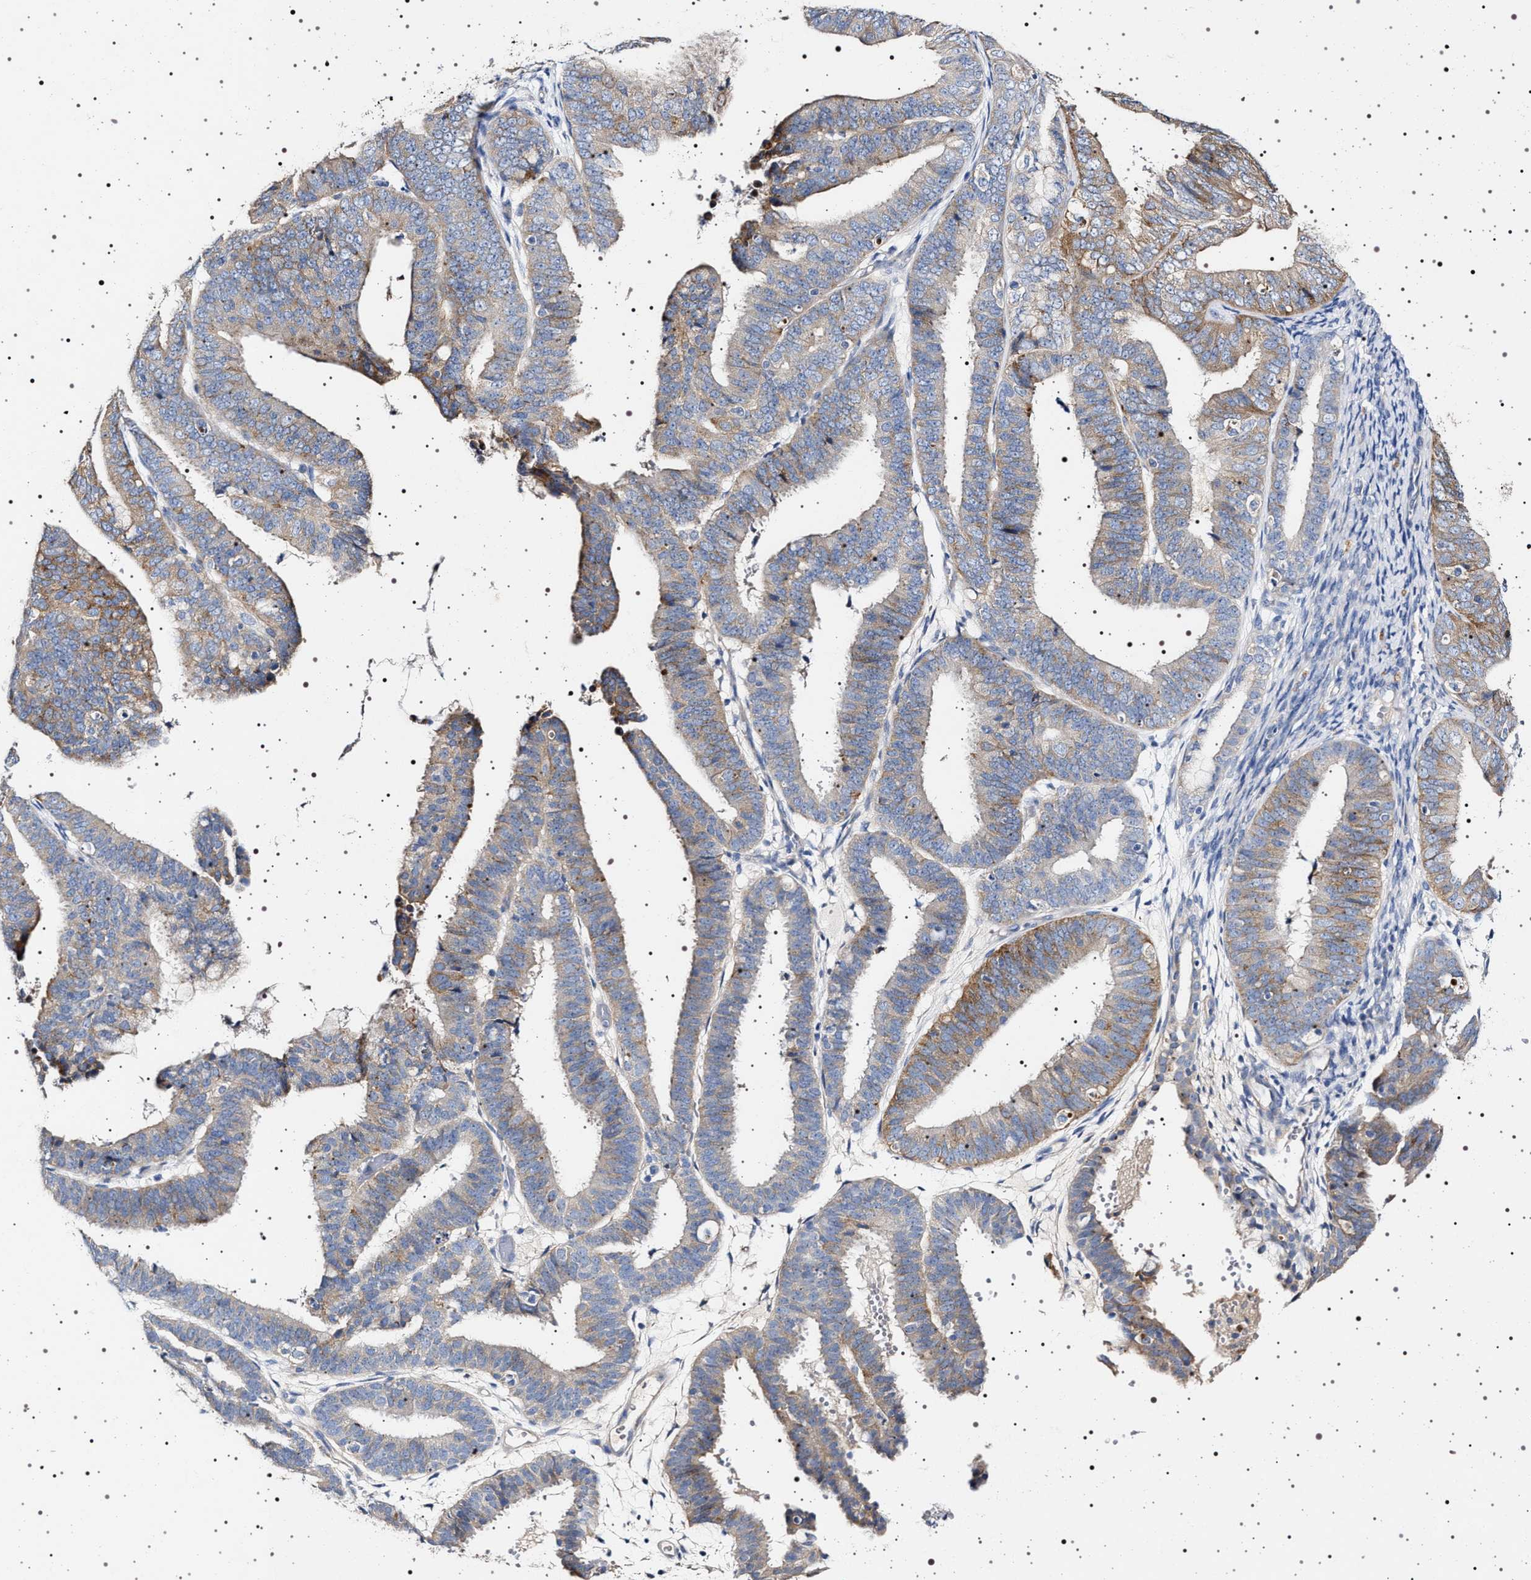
{"staining": {"intensity": "moderate", "quantity": ">75%", "location": "cytoplasmic/membranous"}, "tissue": "endometrial cancer", "cell_type": "Tumor cells", "image_type": "cancer", "snomed": [{"axis": "morphology", "description": "Adenocarcinoma, NOS"}, {"axis": "topography", "description": "Endometrium"}], "caption": "Endometrial adenocarcinoma stained with immunohistochemistry demonstrates moderate cytoplasmic/membranous positivity in approximately >75% of tumor cells. Immunohistochemistry stains the protein in brown and the nuclei are stained blue.", "gene": "NAALADL2", "patient": {"sex": "female", "age": 63}}